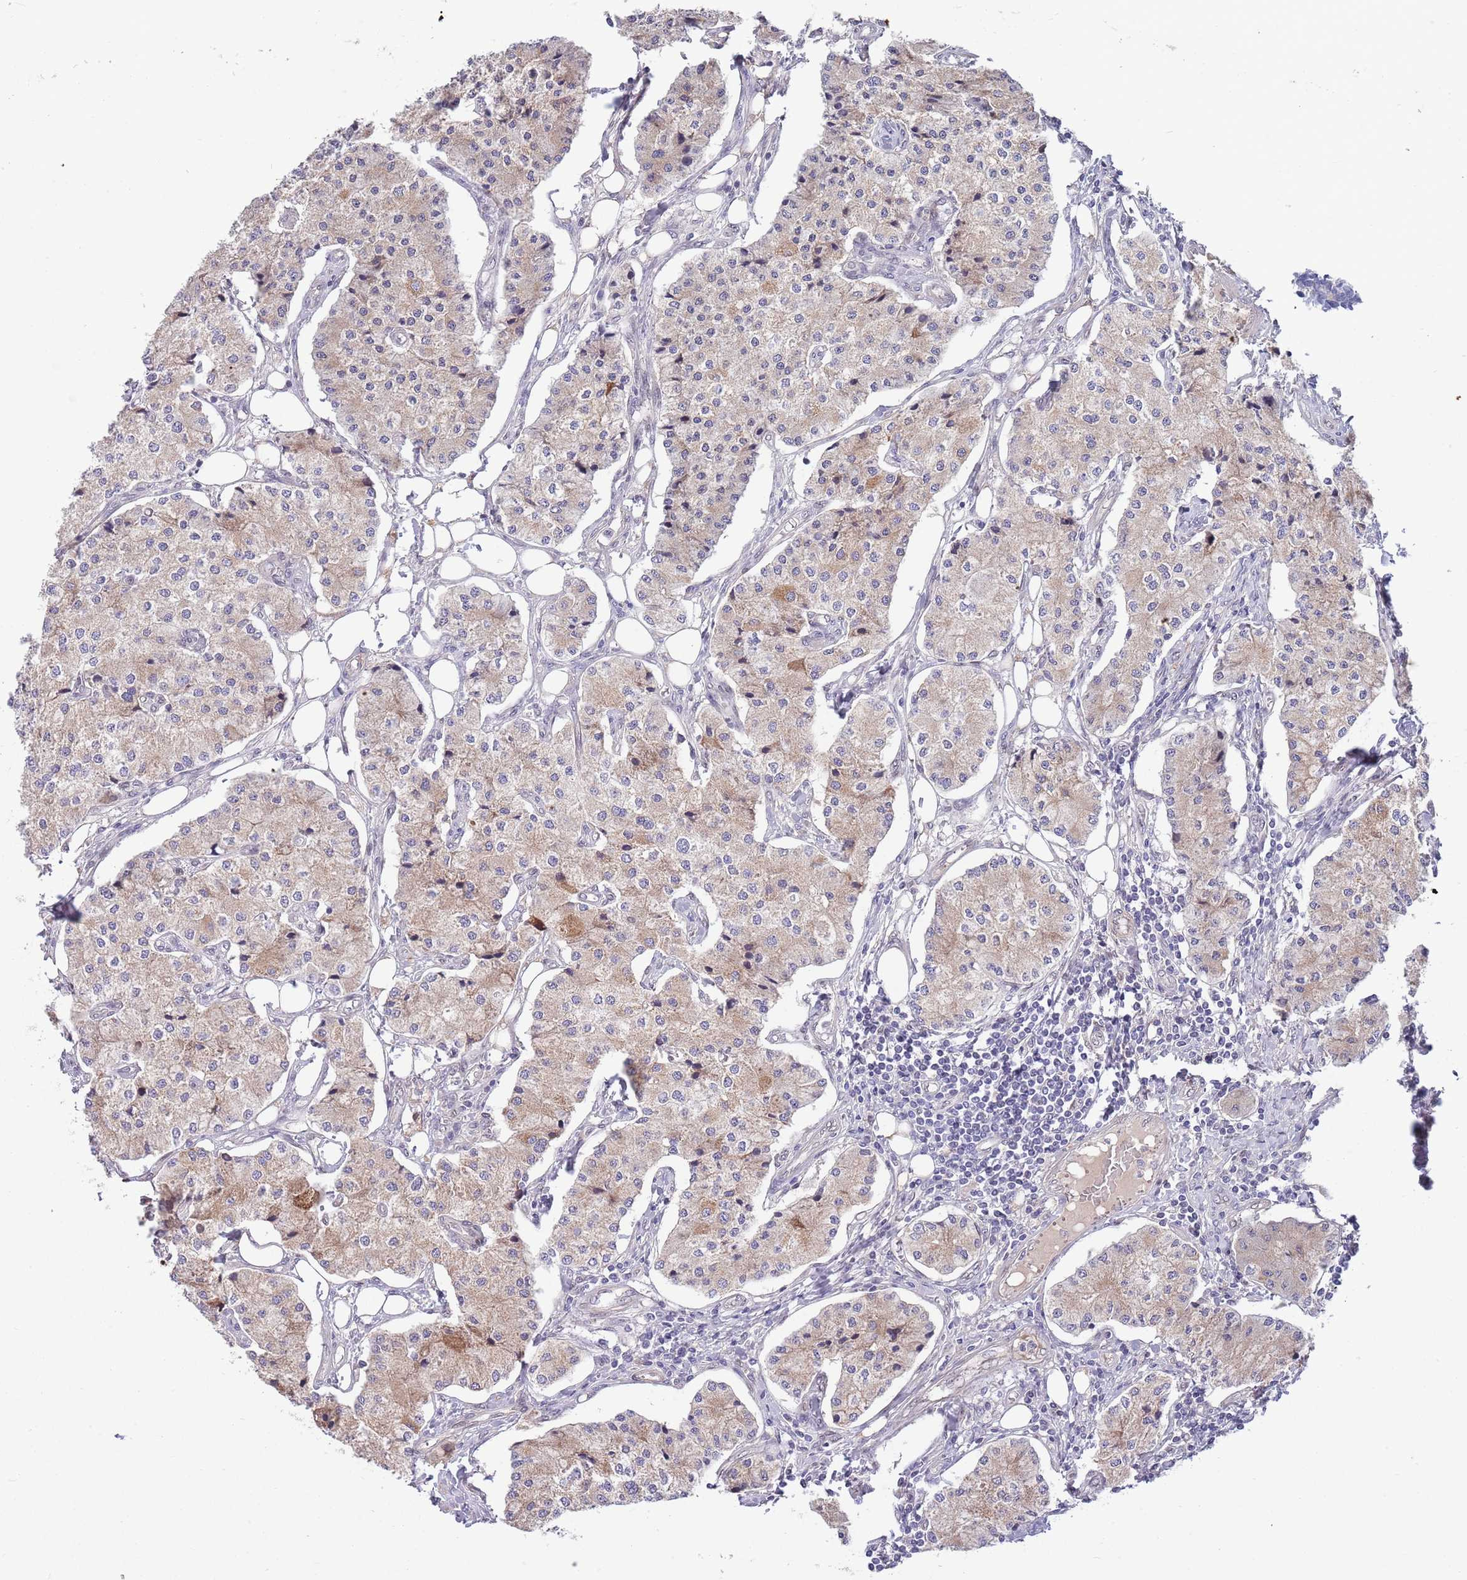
{"staining": {"intensity": "weak", "quantity": "25%-75%", "location": "cytoplasmic/membranous"}, "tissue": "carcinoid", "cell_type": "Tumor cells", "image_type": "cancer", "snomed": [{"axis": "morphology", "description": "Carcinoid, malignant, NOS"}, {"axis": "topography", "description": "Colon"}], "caption": "Immunohistochemistry (IHC) image of carcinoid (malignant) stained for a protein (brown), which exhibits low levels of weak cytoplasmic/membranous expression in approximately 25%-75% of tumor cells.", "gene": "NLRP6", "patient": {"sex": "female", "age": 52}}